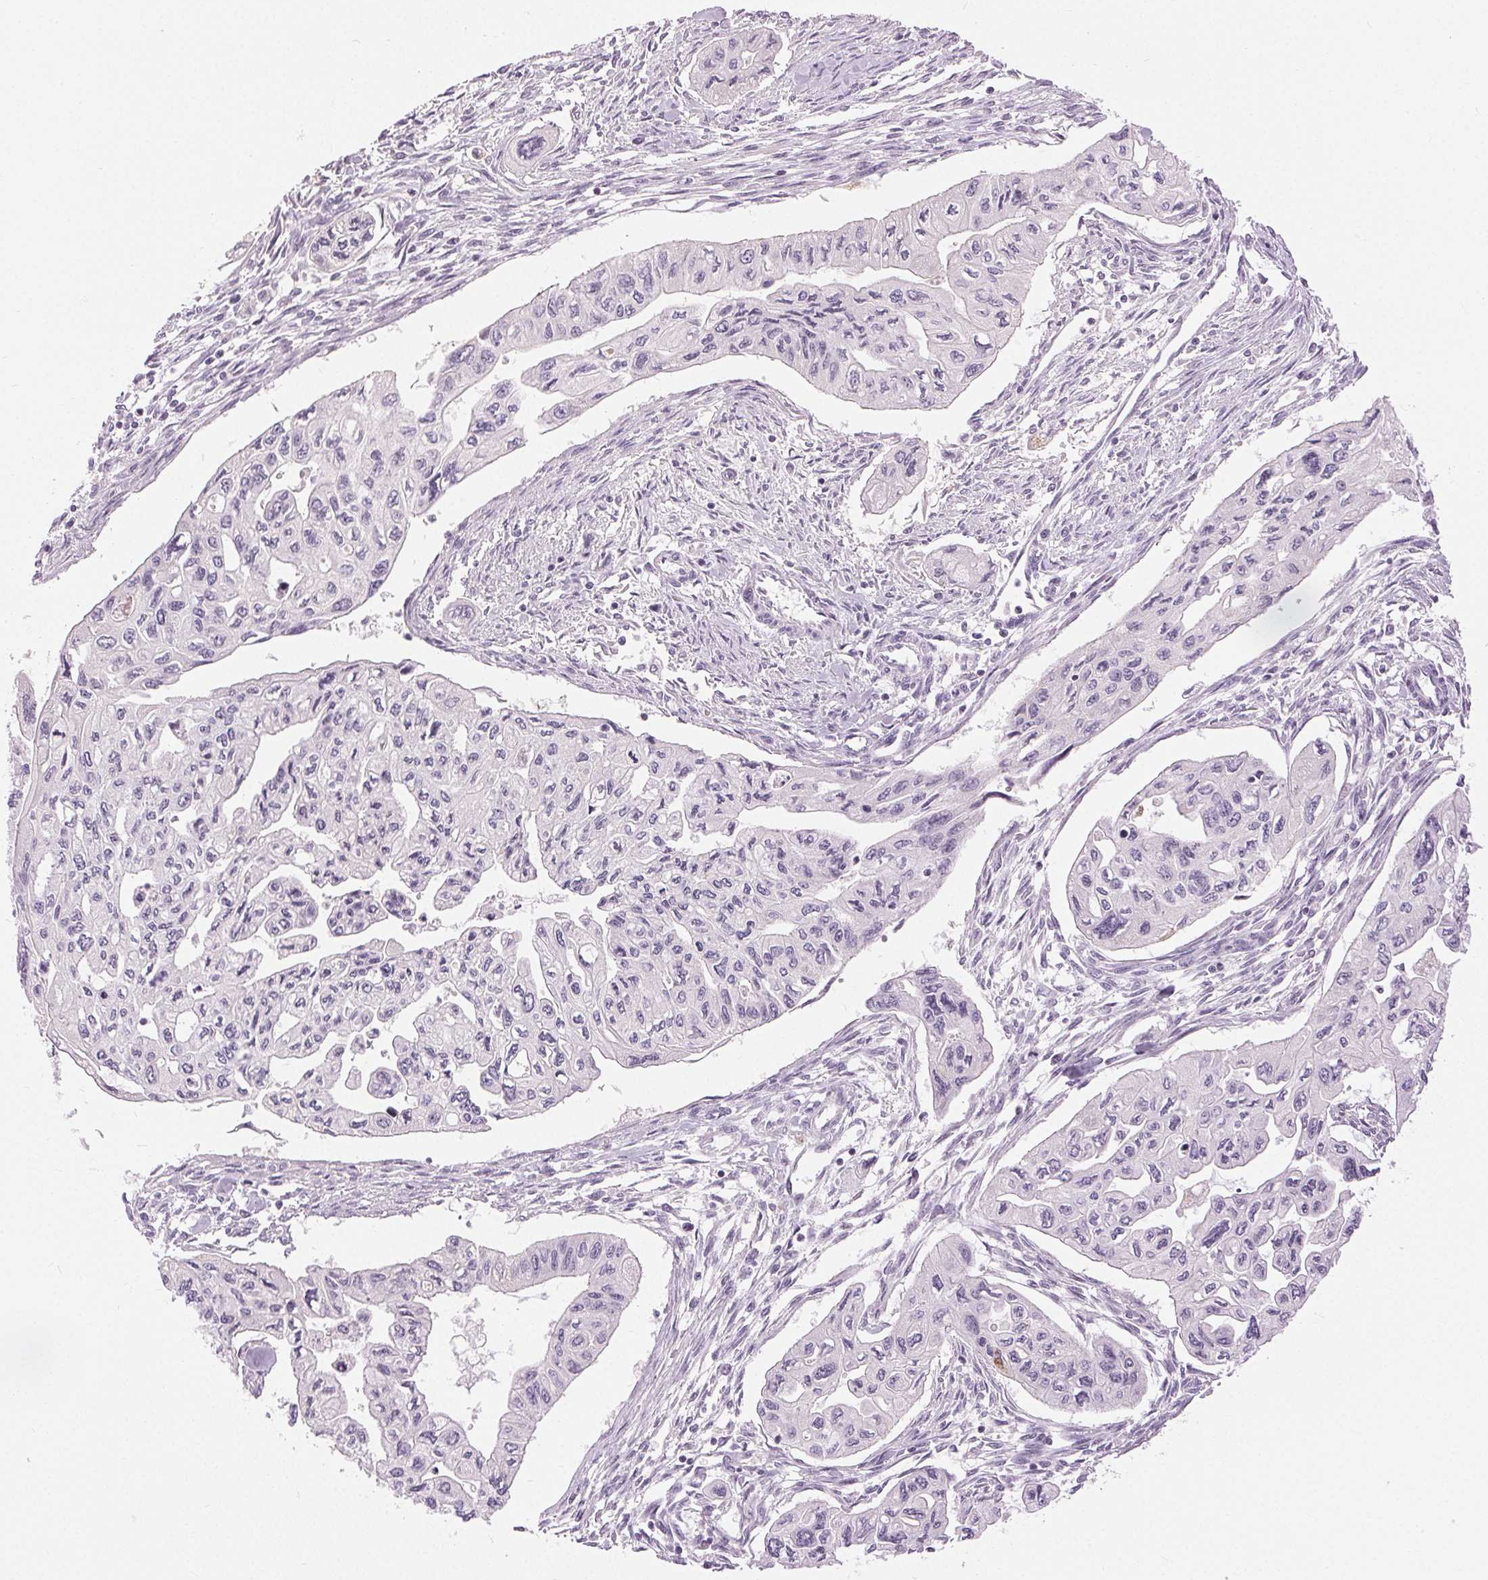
{"staining": {"intensity": "negative", "quantity": "none", "location": "none"}, "tissue": "pancreatic cancer", "cell_type": "Tumor cells", "image_type": "cancer", "snomed": [{"axis": "morphology", "description": "Adenocarcinoma, NOS"}, {"axis": "topography", "description": "Pancreas"}], "caption": "Protein analysis of pancreatic cancer exhibits no significant expression in tumor cells.", "gene": "DSG3", "patient": {"sex": "female", "age": 76}}